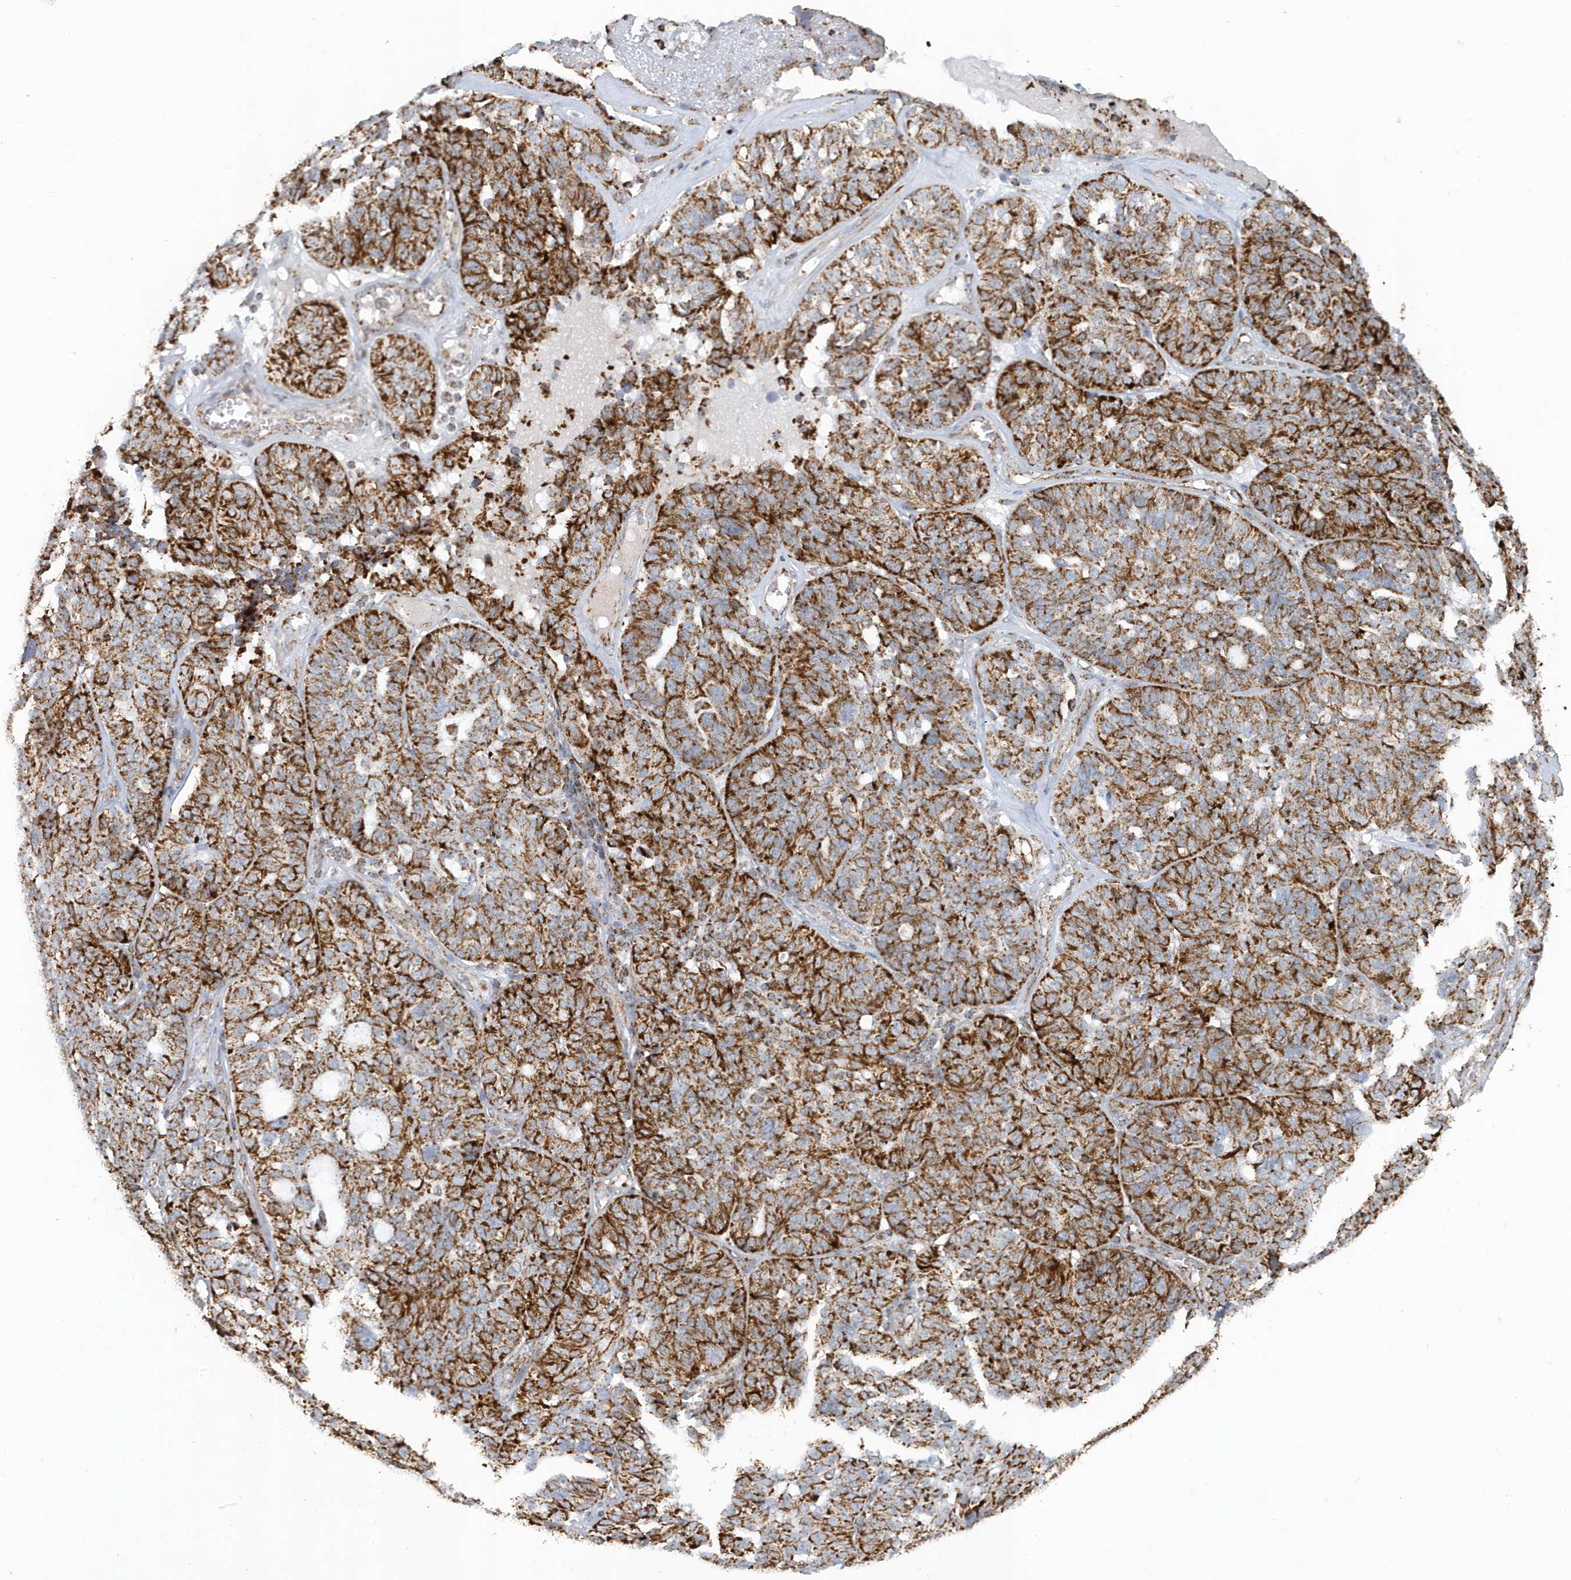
{"staining": {"intensity": "strong", "quantity": ">75%", "location": "cytoplasmic/membranous"}, "tissue": "ovarian cancer", "cell_type": "Tumor cells", "image_type": "cancer", "snomed": [{"axis": "morphology", "description": "Cystadenocarcinoma, serous, NOS"}, {"axis": "topography", "description": "Ovary"}], "caption": "Brown immunohistochemical staining in serous cystadenocarcinoma (ovarian) shows strong cytoplasmic/membranous staining in approximately >75% of tumor cells.", "gene": "MAN1A1", "patient": {"sex": "female", "age": 59}}